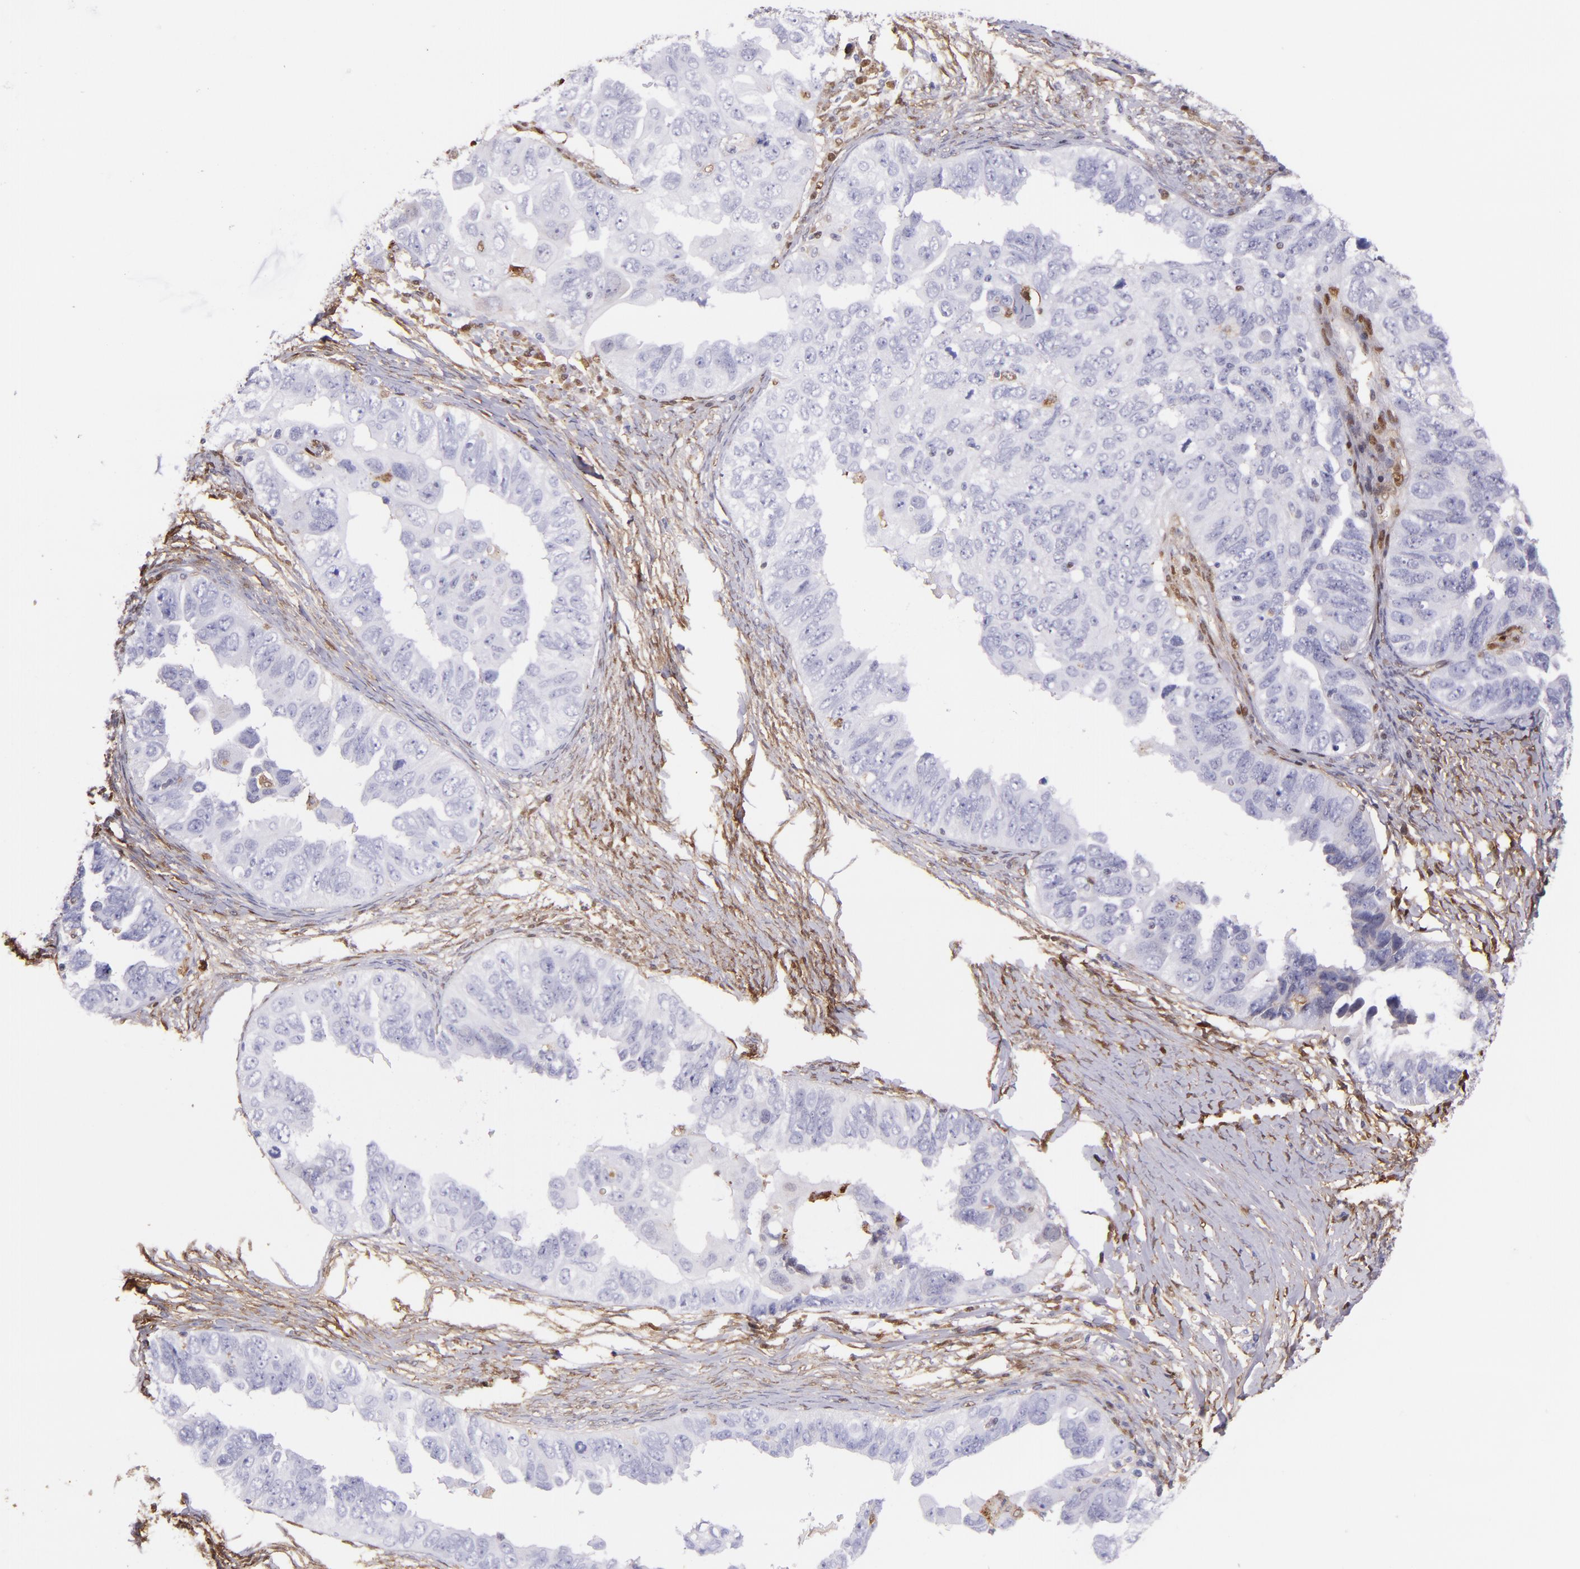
{"staining": {"intensity": "negative", "quantity": "none", "location": "none"}, "tissue": "ovarian cancer", "cell_type": "Tumor cells", "image_type": "cancer", "snomed": [{"axis": "morphology", "description": "Cystadenocarcinoma, serous, NOS"}, {"axis": "topography", "description": "Ovary"}], "caption": "Tumor cells show no significant protein staining in ovarian serous cystadenocarcinoma. (DAB immunohistochemistry visualized using brightfield microscopy, high magnification).", "gene": "LGALS1", "patient": {"sex": "female", "age": 82}}